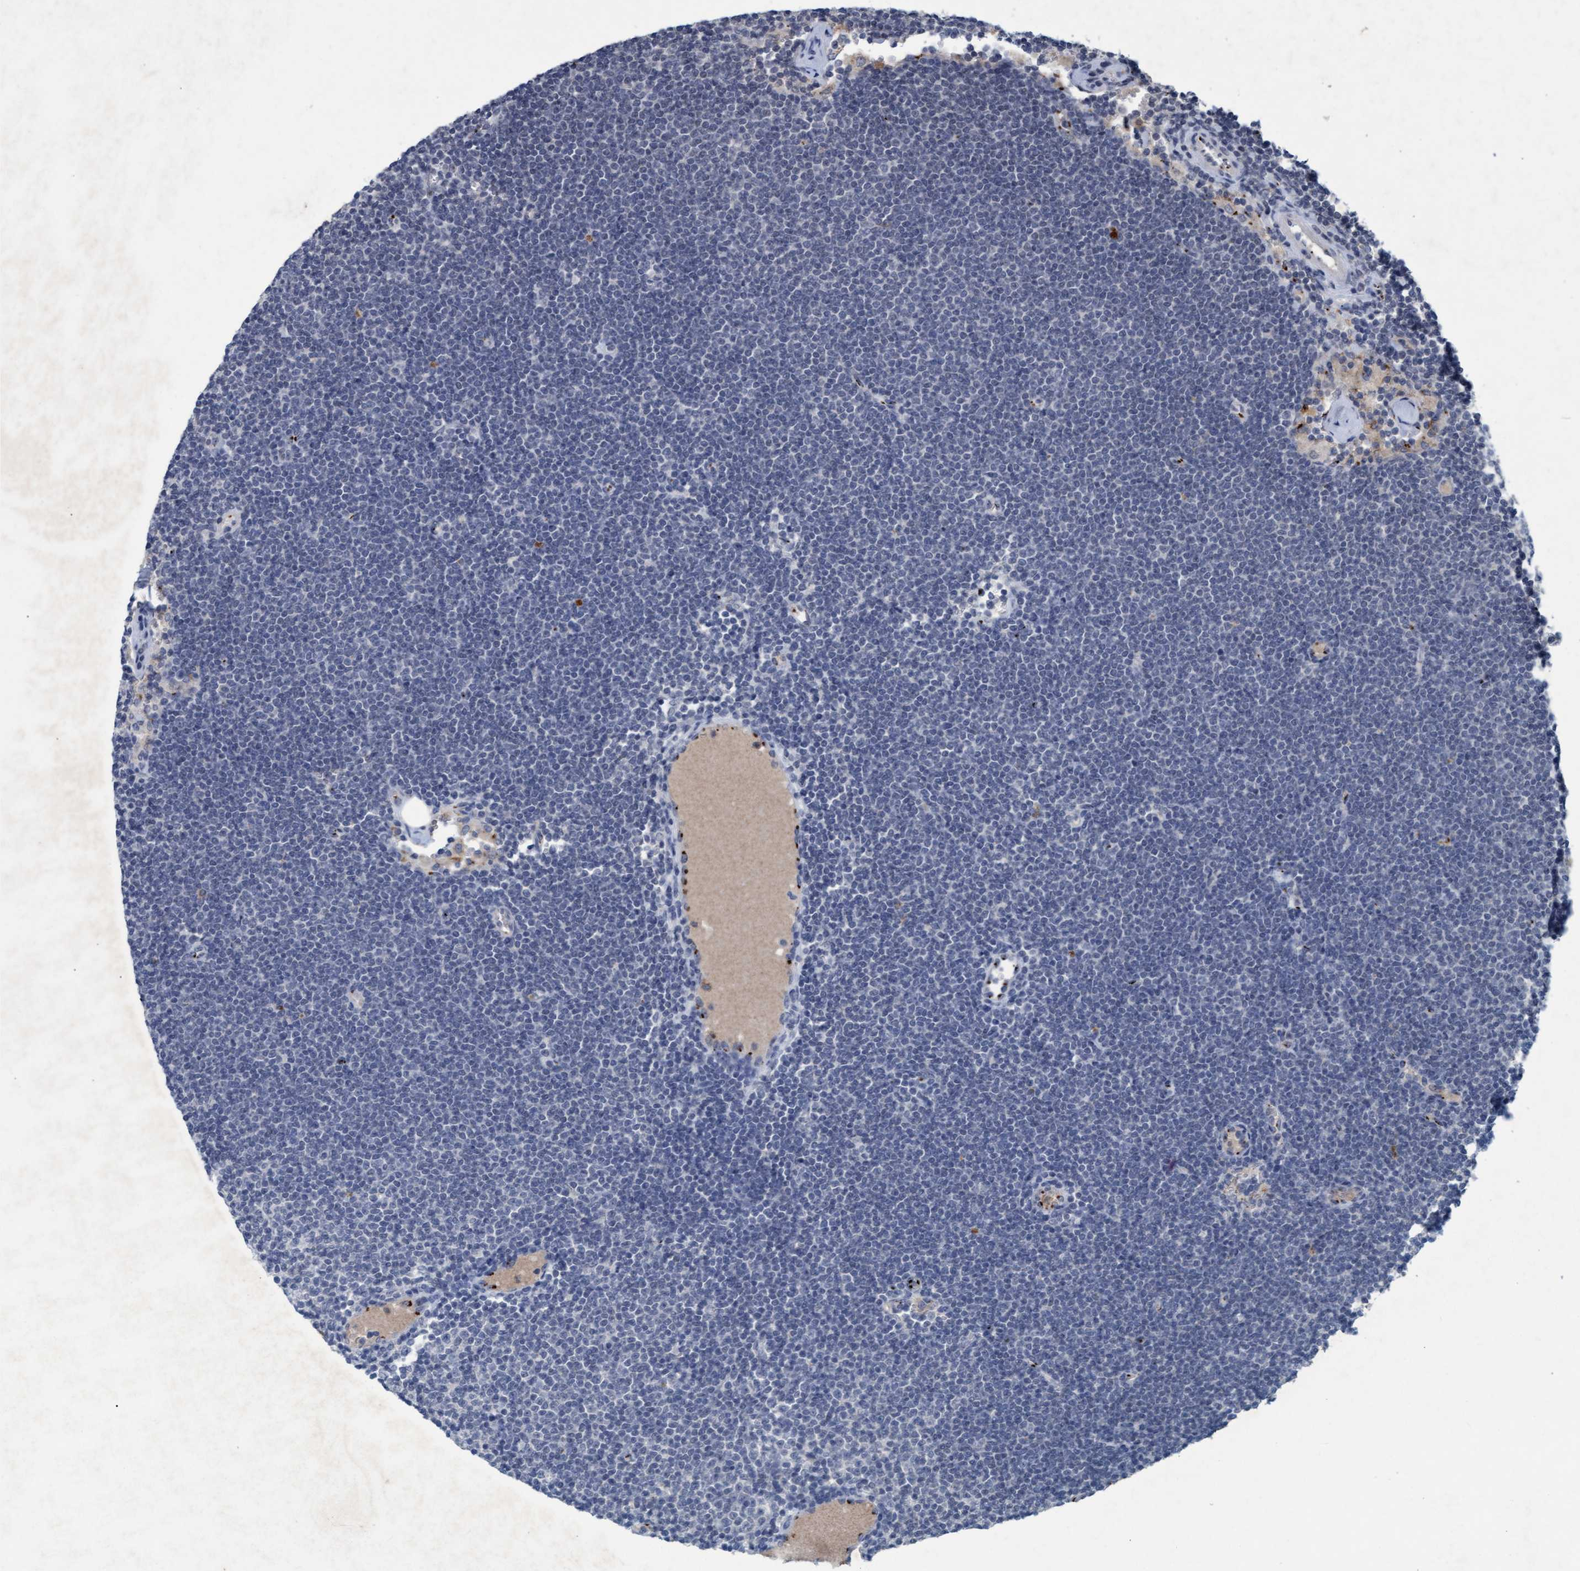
{"staining": {"intensity": "negative", "quantity": "none", "location": "none"}, "tissue": "lymphoma", "cell_type": "Tumor cells", "image_type": "cancer", "snomed": [{"axis": "morphology", "description": "Malignant lymphoma, non-Hodgkin's type, Low grade"}, {"axis": "topography", "description": "Lymph node"}], "caption": "This is a image of immunohistochemistry (IHC) staining of malignant lymphoma, non-Hodgkin's type (low-grade), which shows no positivity in tumor cells.", "gene": "GALC", "patient": {"sex": "female", "age": 53}}